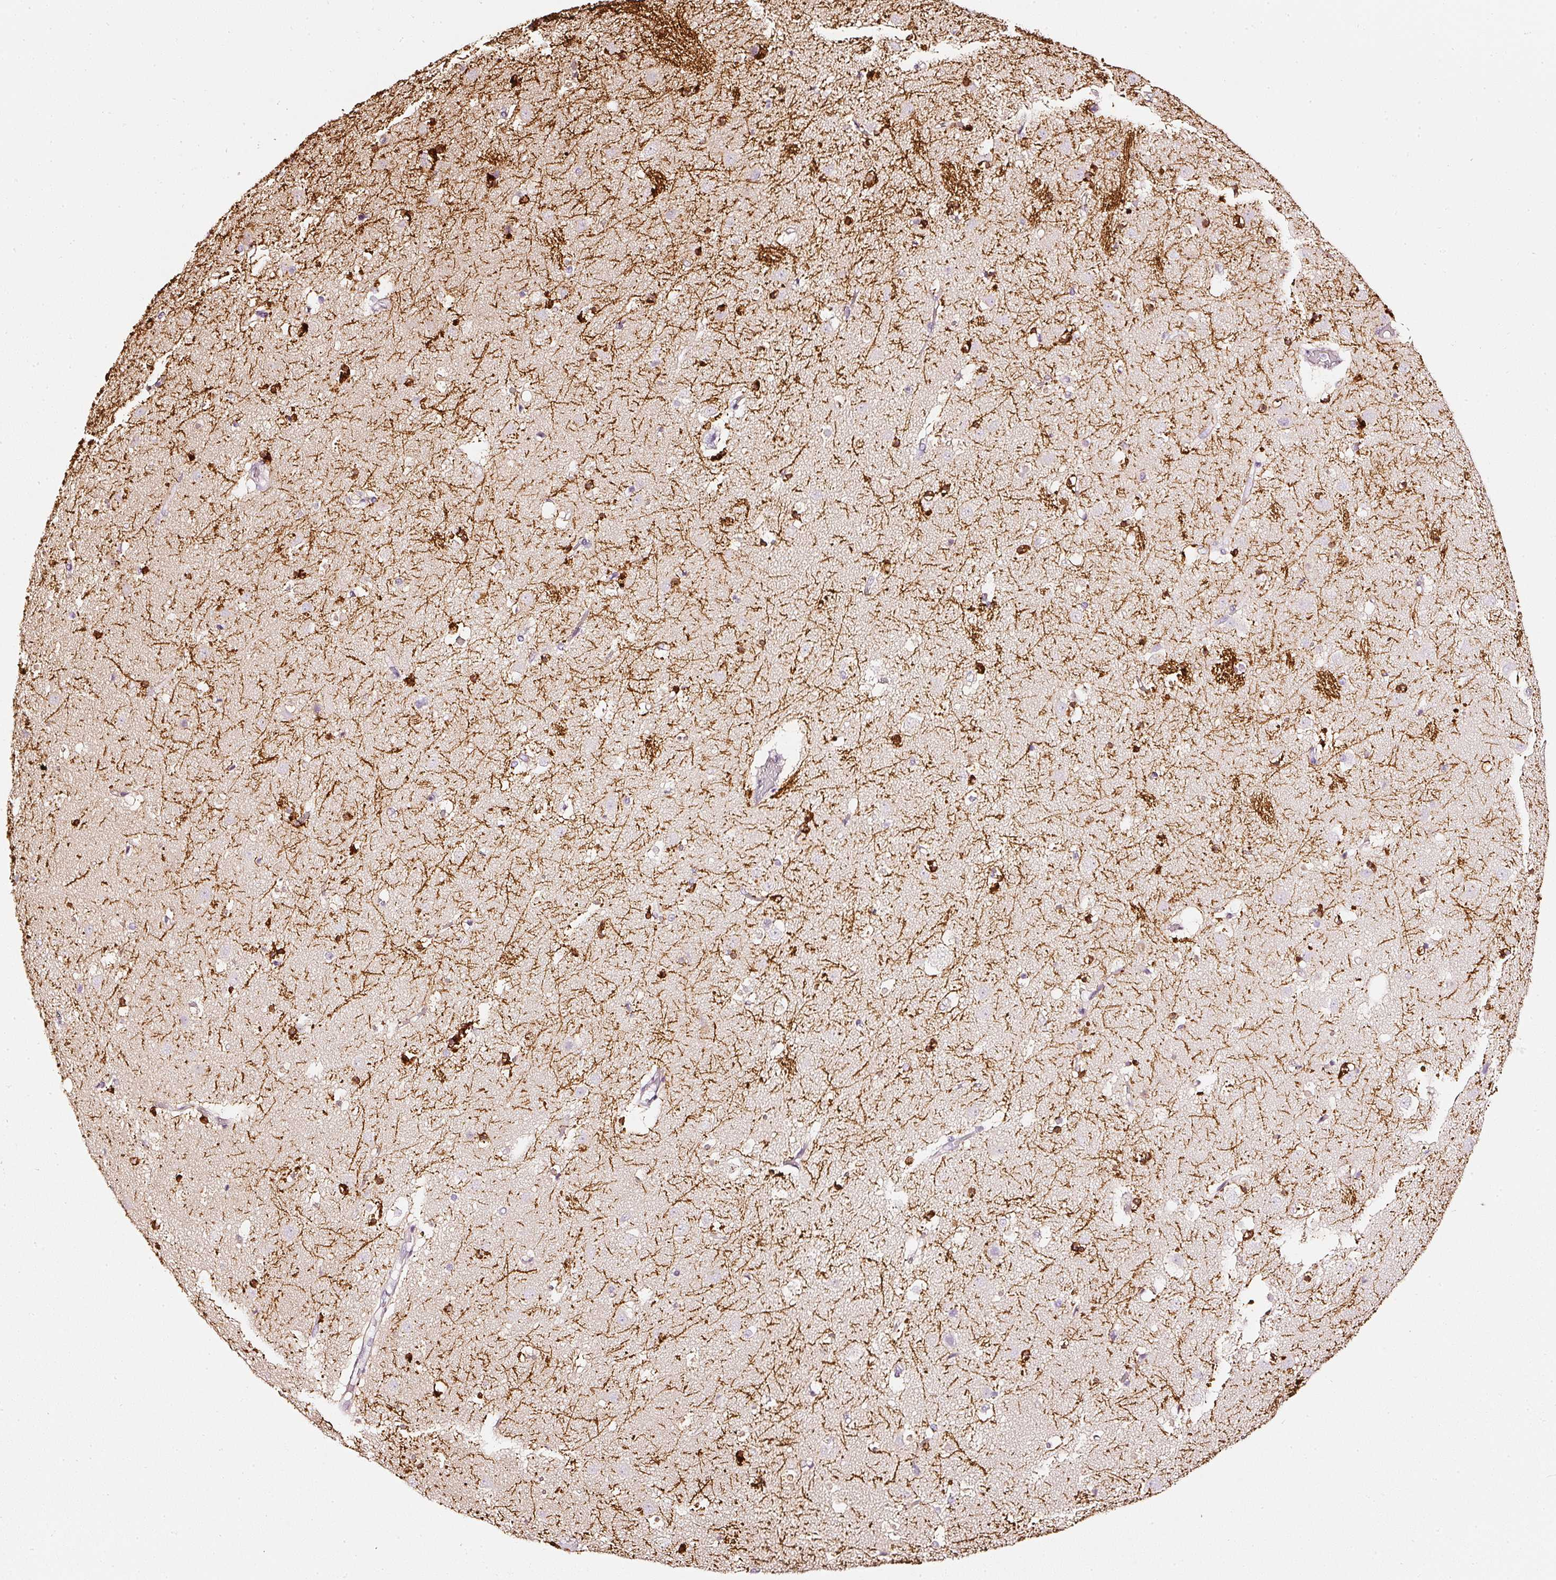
{"staining": {"intensity": "strong", "quantity": "<25%", "location": "cytoplasmic/membranous"}, "tissue": "caudate", "cell_type": "Glial cells", "image_type": "normal", "snomed": [{"axis": "morphology", "description": "Normal tissue, NOS"}, {"axis": "topography", "description": "Lateral ventricle wall"}], "caption": "Immunohistochemical staining of normal caudate demonstrates <25% levels of strong cytoplasmic/membranous protein expression in approximately <25% of glial cells. The staining is performed using DAB (3,3'-diaminobenzidine) brown chromogen to label protein expression. The nuclei are counter-stained blue using hematoxylin.", "gene": "CNP", "patient": {"sex": "male", "age": 58}}